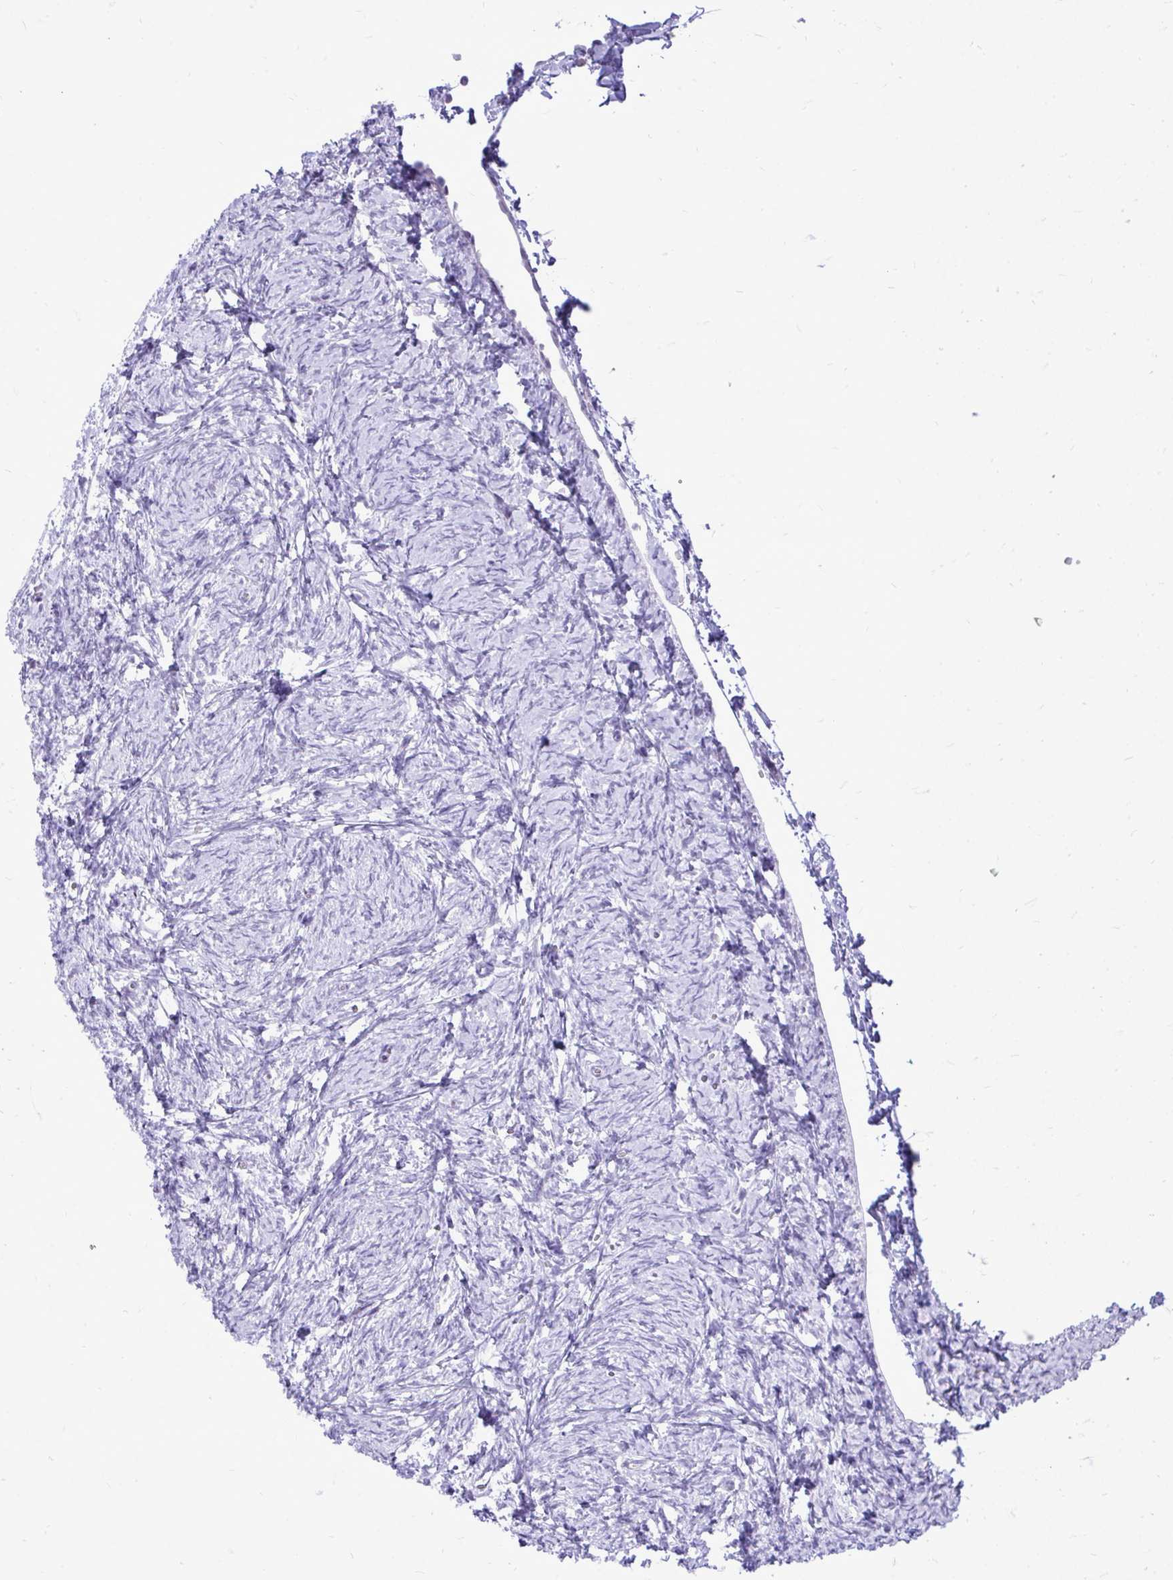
{"staining": {"intensity": "negative", "quantity": "none", "location": "none"}, "tissue": "ovary", "cell_type": "Follicle cells", "image_type": "normal", "snomed": [{"axis": "morphology", "description": "Normal tissue, NOS"}, {"axis": "topography", "description": "Ovary"}], "caption": "Image shows no significant protein expression in follicle cells of normal ovary. (DAB IHC with hematoxylin counter stain).", "gene": "GABRA1", "patient": {"sex": "female", "age": 41}}